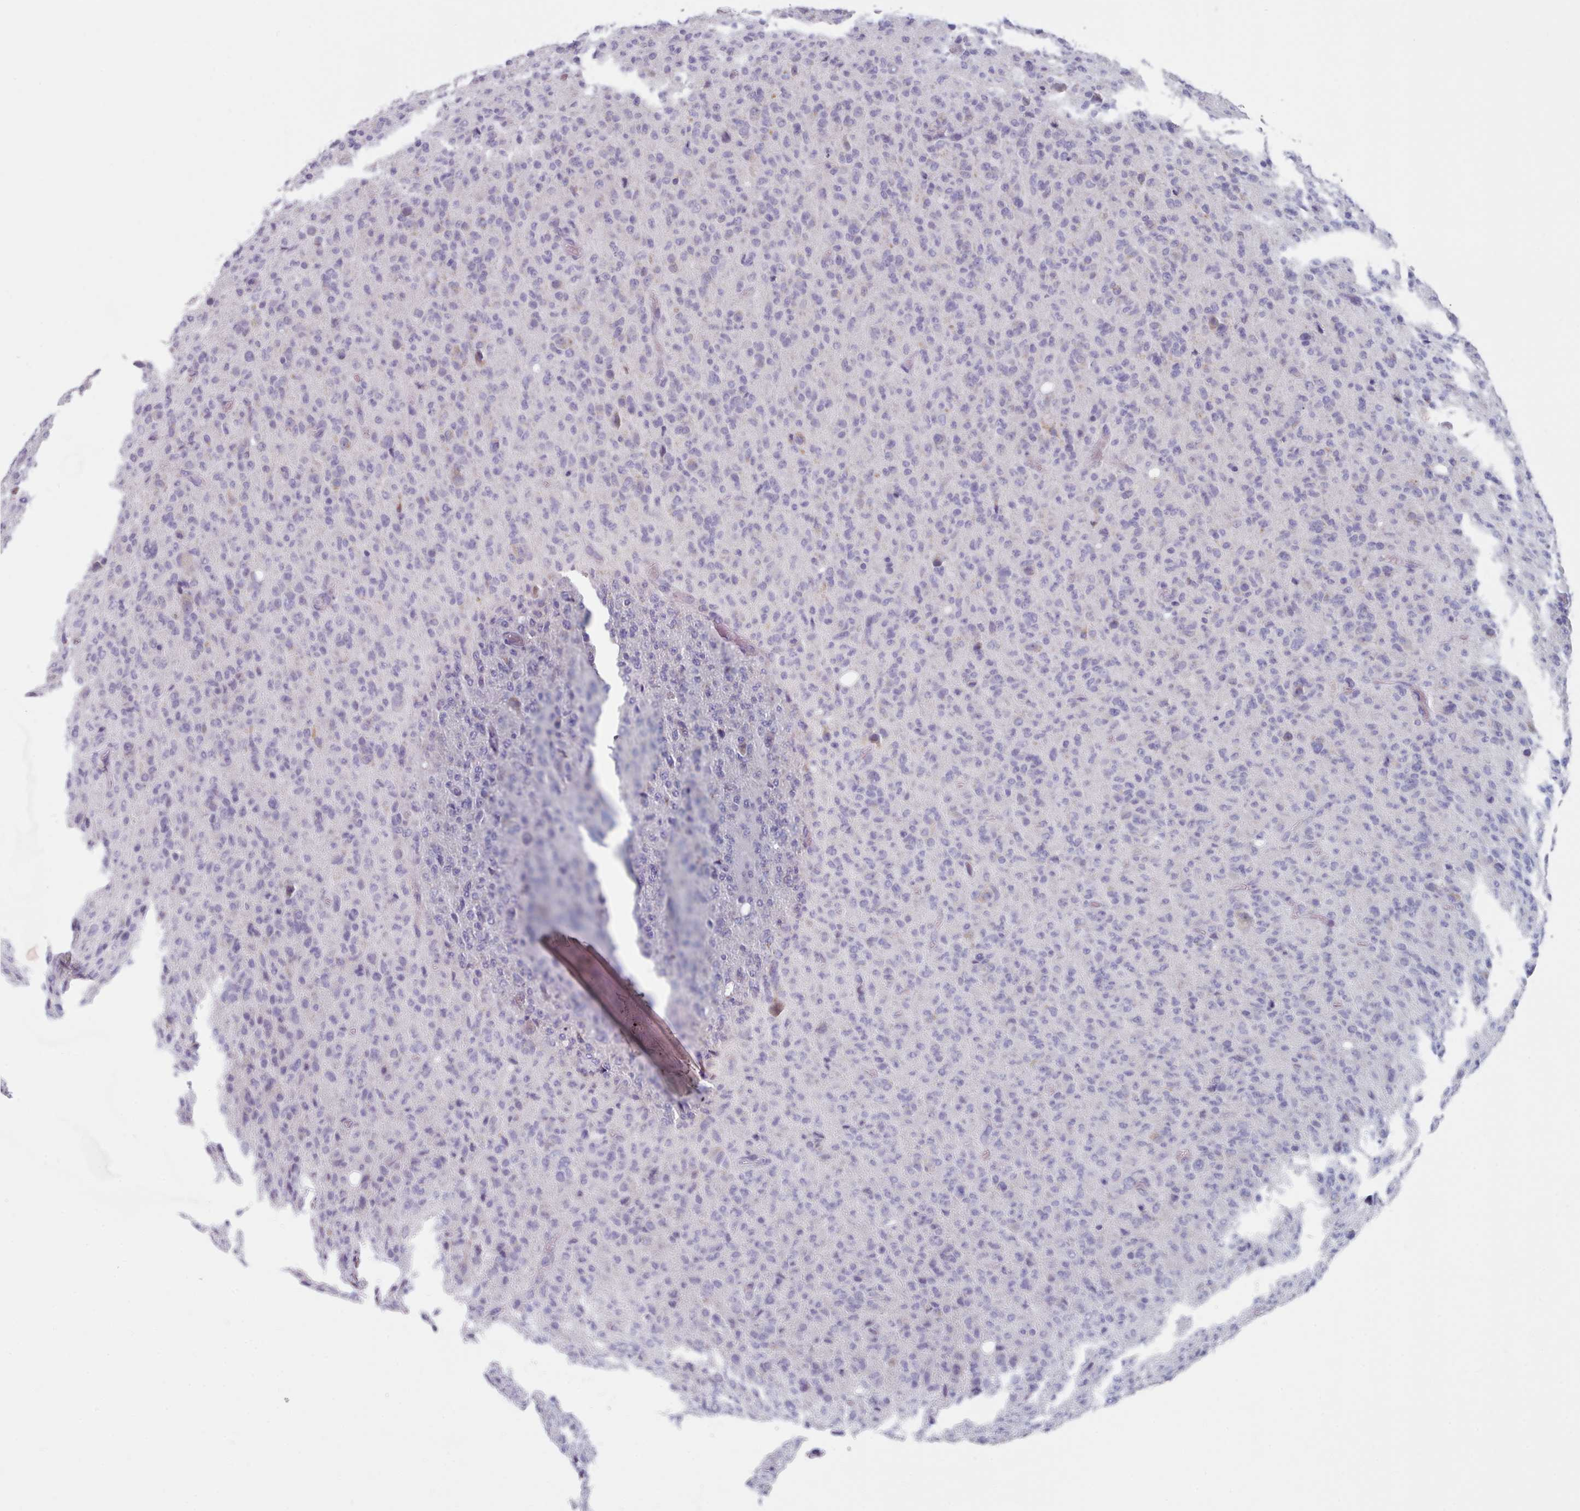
{"staining": {"intensity": "negative", "quantity": "none", "location": "none"}, "tissue": "glioma", "cell_type": "Tumor cells", "image_type": "cancer", "snomed": [{"axis": "morphology", "description": "Glioma, malignant, High grade"}, {"axis": "topography", "description": "Brain"}], "caption": "Immunohistochemical staining of glioma displays no significant positivity in tumor cells.", "gene": "HAO1", "patient": {"sex": "female", "age": 57}}